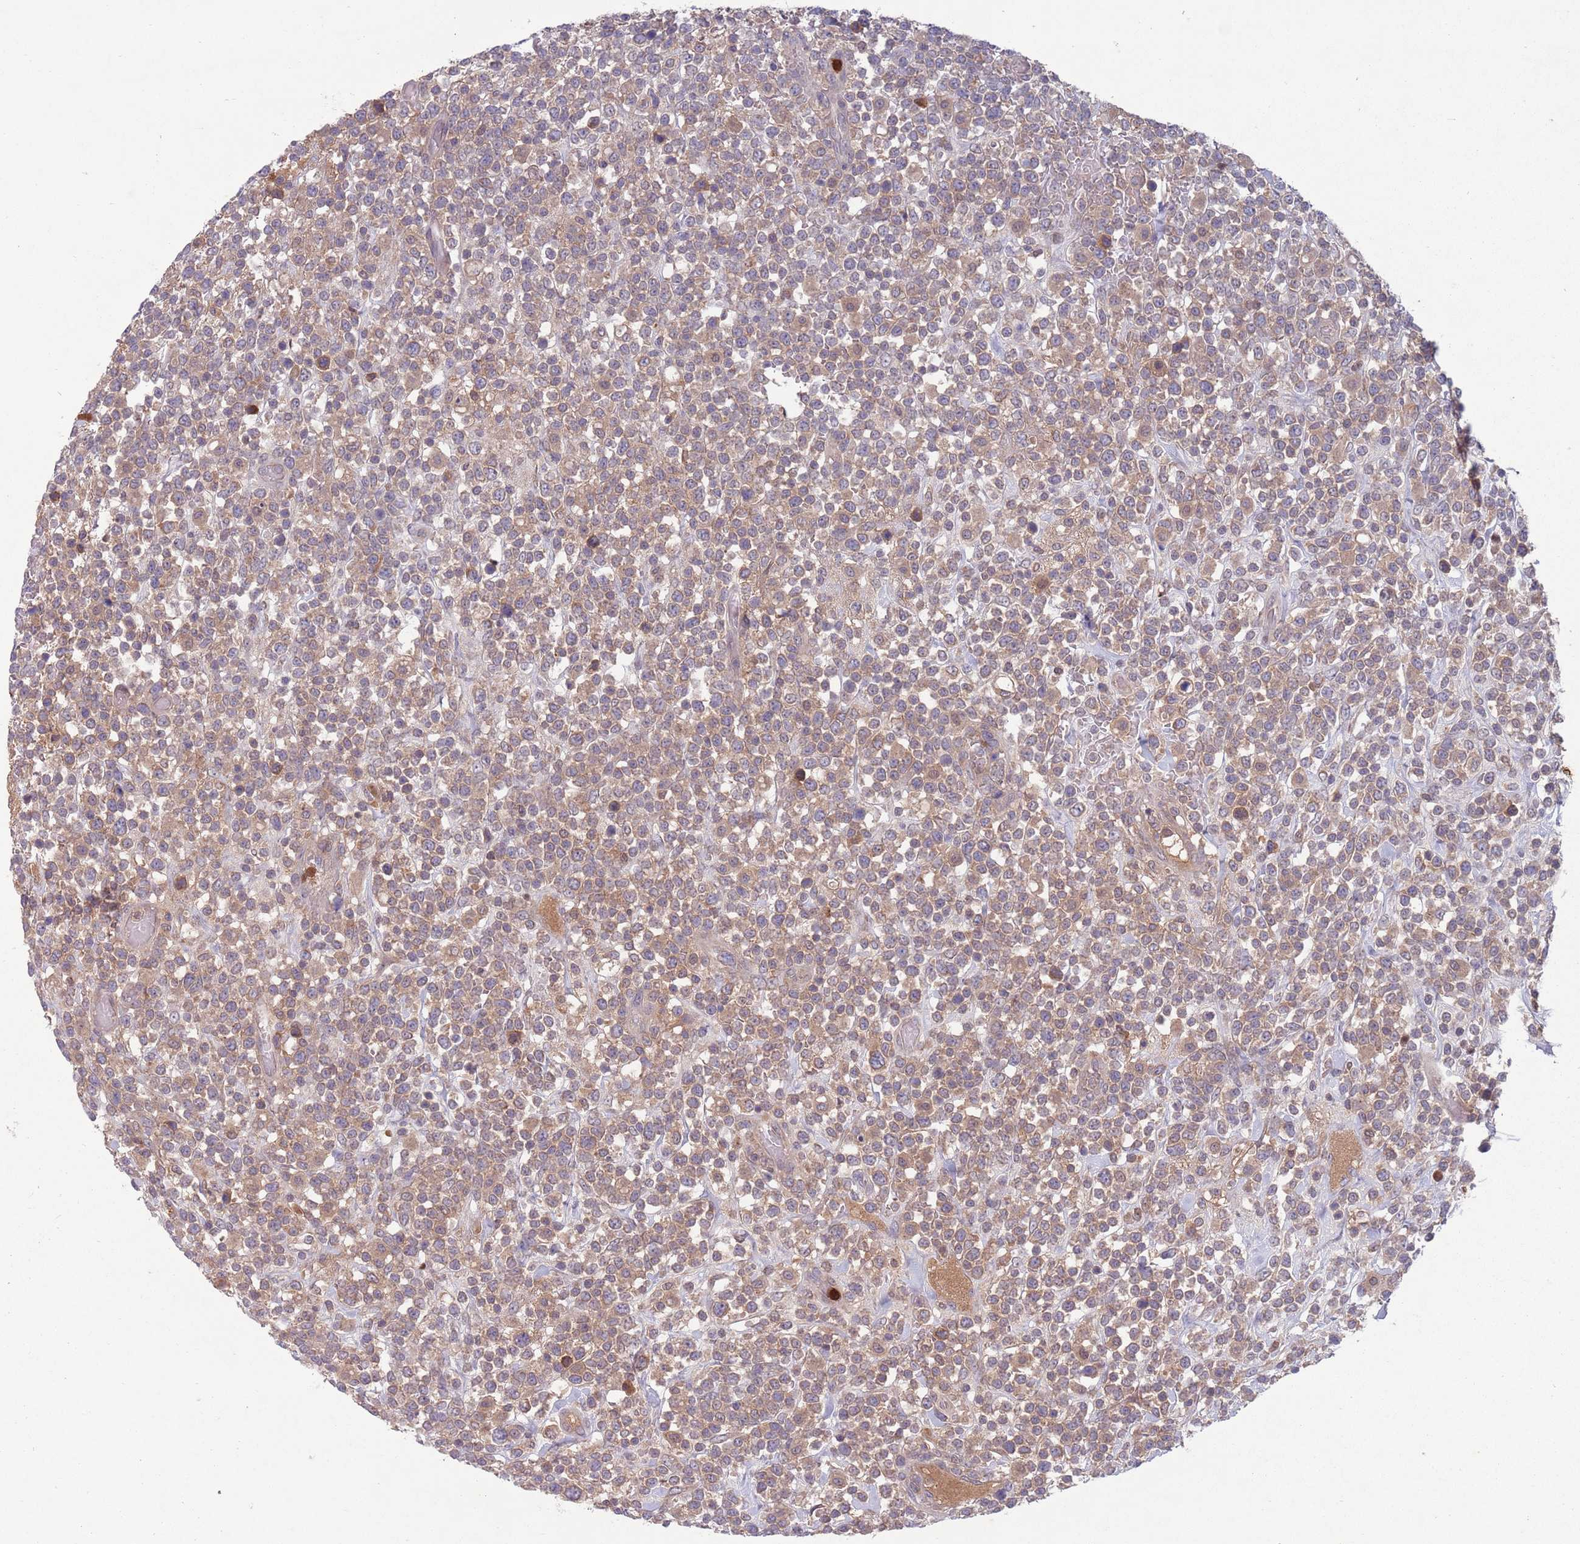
{"staining": {"intensity": "weak", "quantity": ">75%", "location": "cytoplasmic/membranous"}, "tissue": "lymphoma", "cell_type": "Tumor cells", "image_type": "cancer", "snomed": [{"axis": "morphology", "description": "Malignant lymphoma, non-Hodgkin's type, High grade"}, {"axis": "topography", "description": "Colon"}], "caption": "The immunohistochemical stain labels weak cytoplasmic/membranous staining in tumor cells of lymphoma tissue.", "gene": "TYW1", "patient": {"sex": "female", "age": 53}}